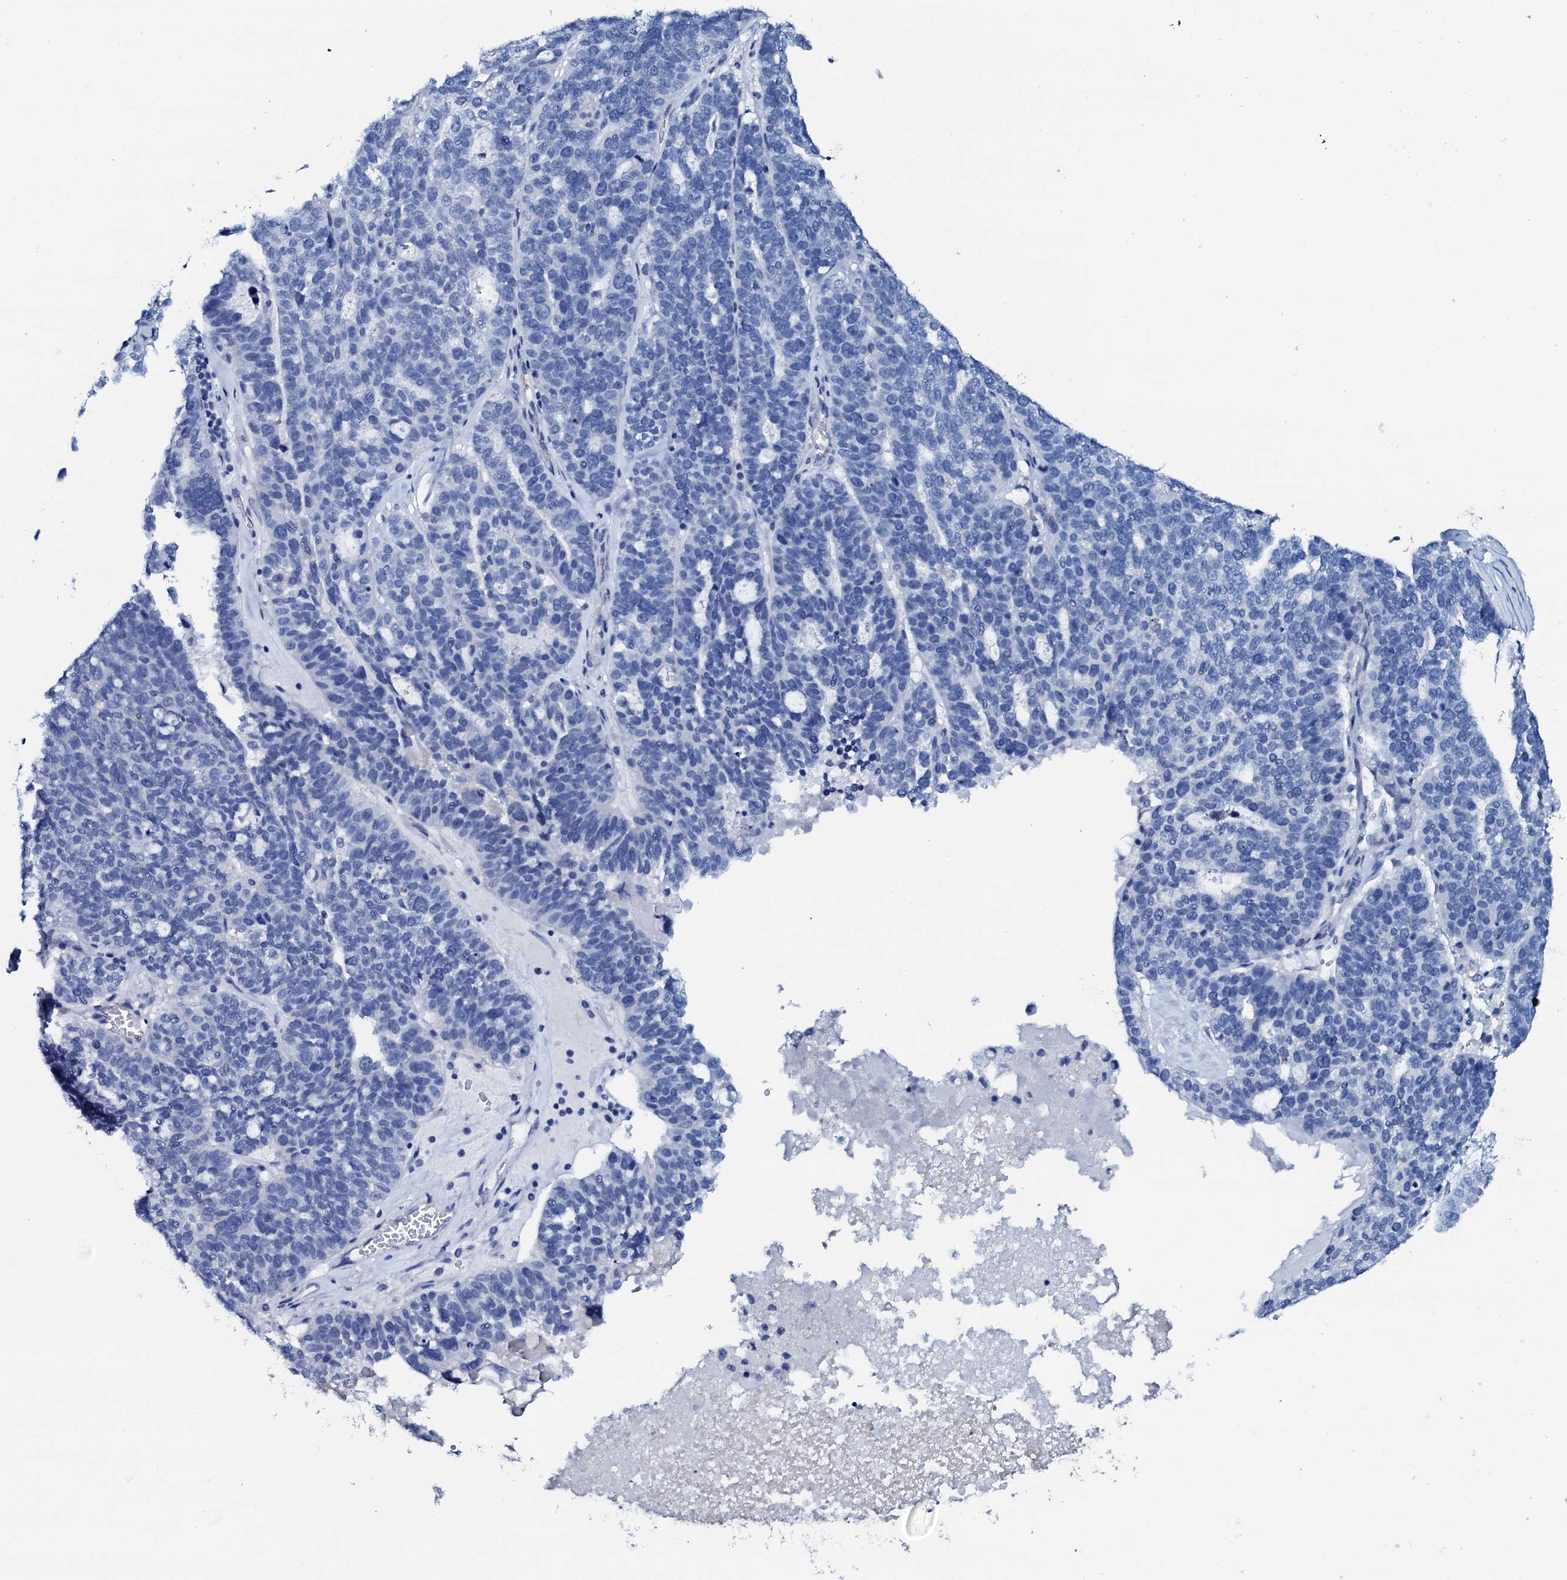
{"staining": {"intensity": "negative", "quantity": "none", "location": "none"}, "tissue": "ovarian cancer", "cell_type": "Tumor cells", "image_type": "cancer", "snomed": [{"axis": "morphology", "description": "Cystadenocarcinoma, serous, NOS"}, {"axis": "topography", "description": "Ovary"}], "caption": "Human serous cystadenocarcinoma (ovarian) stained for a protein using immunohistochemistry exhibits no expression in tumor cells.", "gene": "AMER2", "patient": {"sex": "female", "age": 59}}